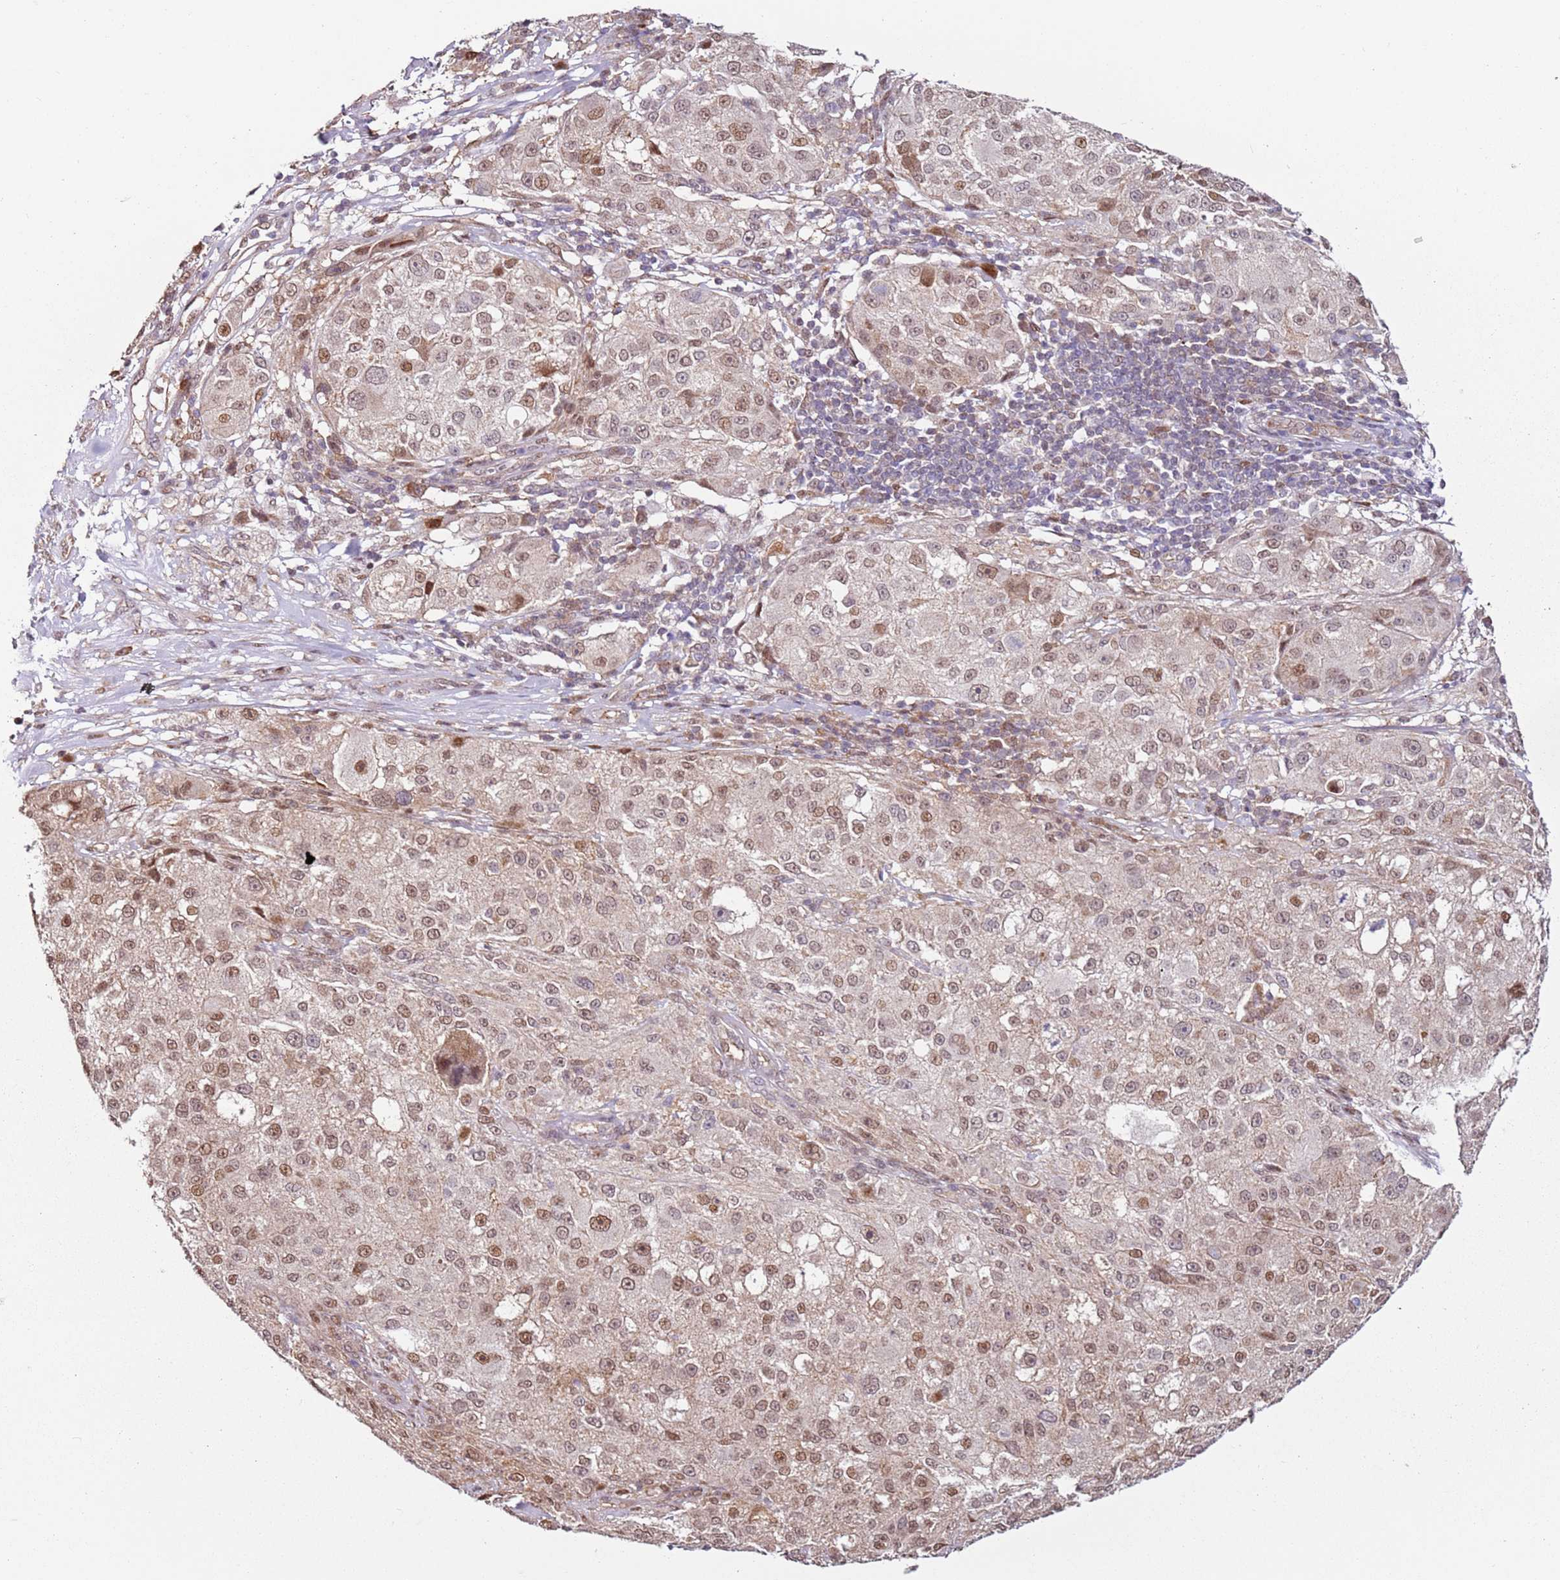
{"staining": {"intensity": "moderate", "quantity": ">75%", "location": "nuclear"}, "tissue": "melanoma", "cell_type": "Tumor cells", "image_type": "cancer", "snomed": [{"axis": "morphology", "description": "Necrosis, NOS"}, {"axis": "morphology", "description": "Malignant melanoma, NOS"}, {"axis": "topography", "description": "Skin"}], "caption": "The micrograph displays immunohistochemical staining of malignant melanoma. There is moderate nuclear staining is appreciated in approximately >75% of tumor cells. (DAB (3,3'-diaminobenzidine) = brown stain, brightfield microscopy at high magnification).", "gene": "PSMD4", "patient": {"sex": "female", "age": 87}}